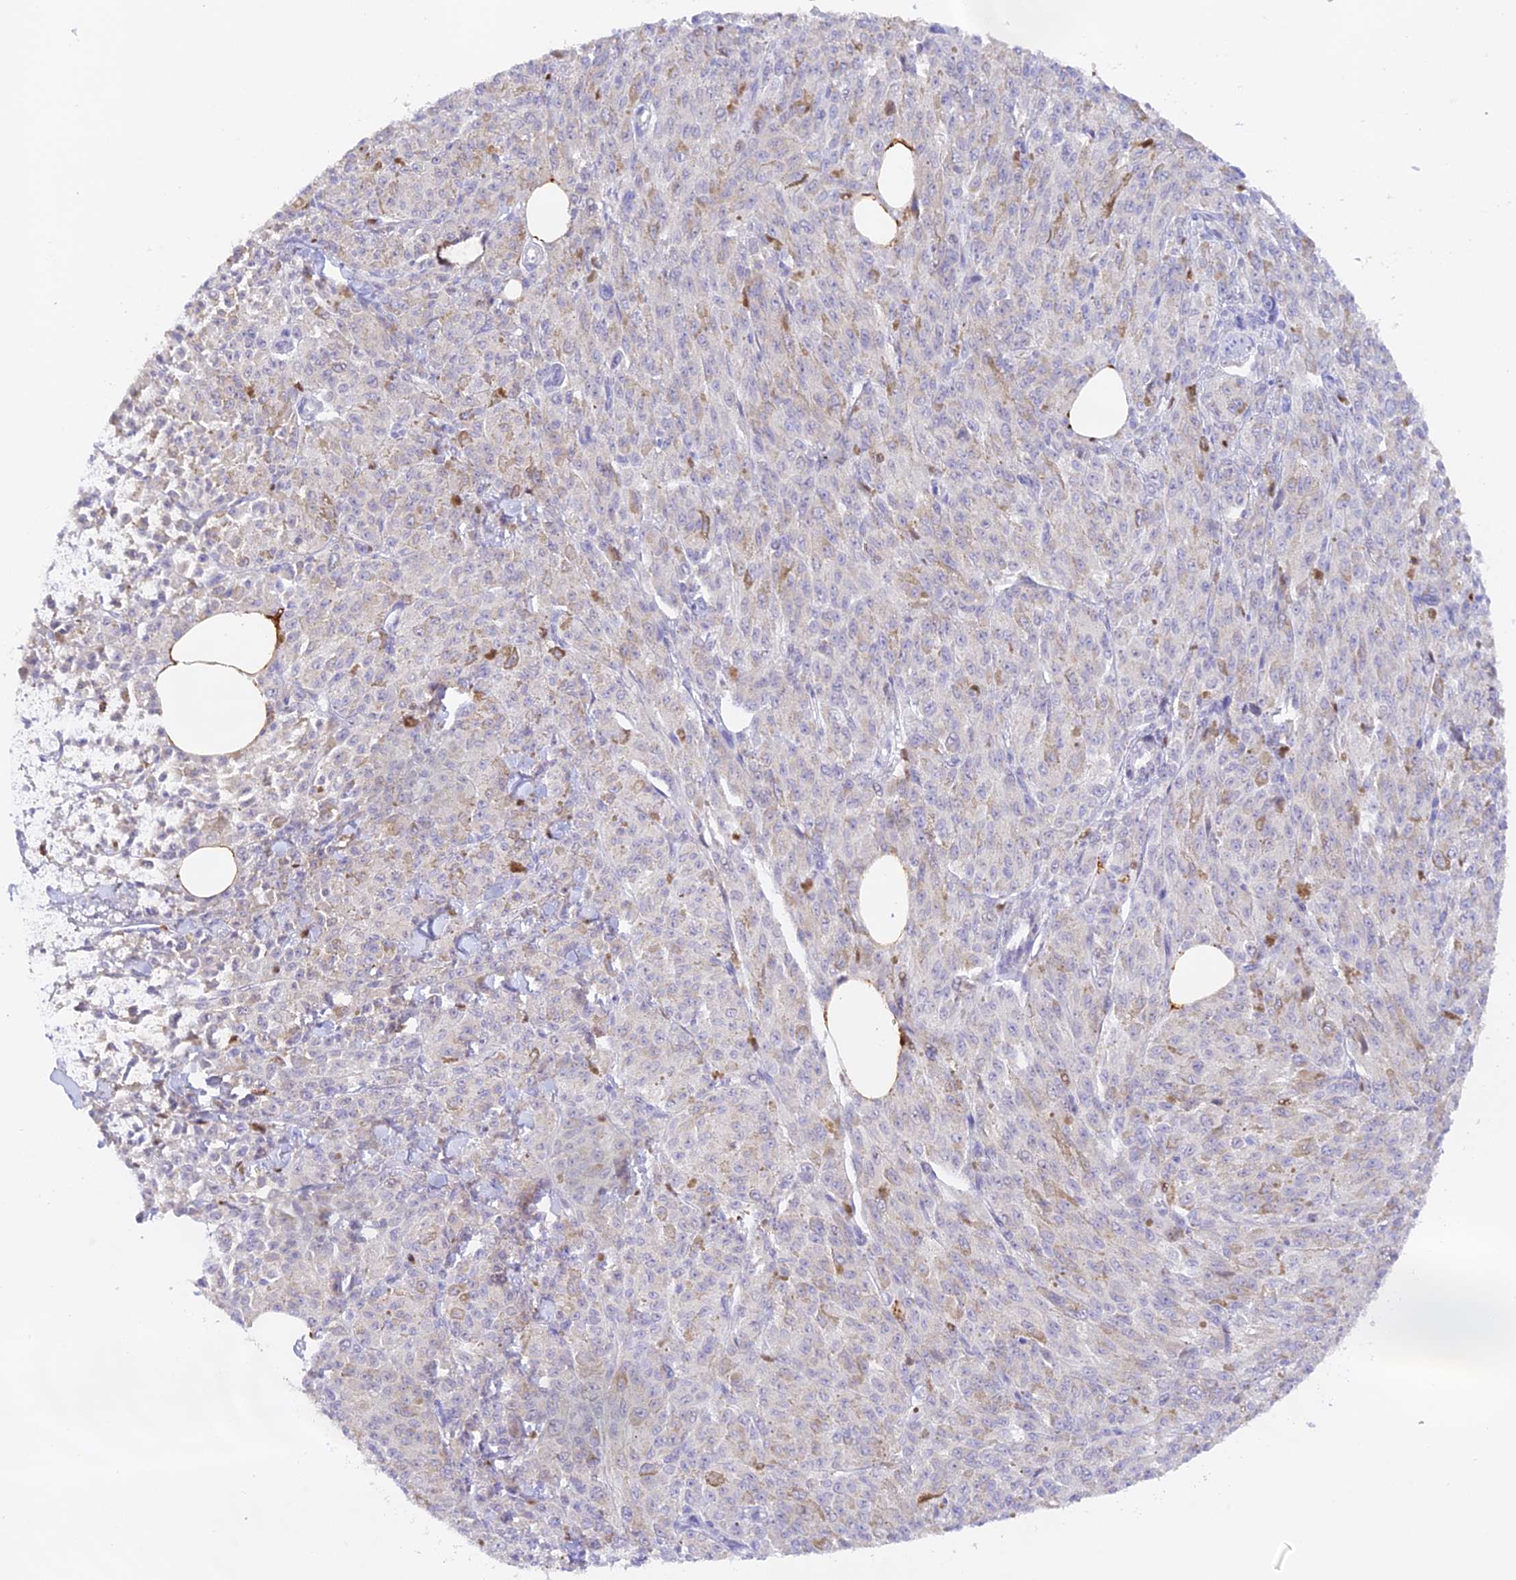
{"staining": {"intensity": "negative", "quantity": "none", "location": "none"}, "tissue": "melanoma", "cell_type": "Tumor cells", "image_type": "cancer", "snomed": [{"axis": "morphology", "description": "Malignant melanoma, NOS"}, {"axis": "topography", "description": "Skin"}], "caption": "IHC of malignant melanoma shows no staining in tumor cells.", "gene": "DENND1C", "patient": {"sex": "female", "age": 52}}